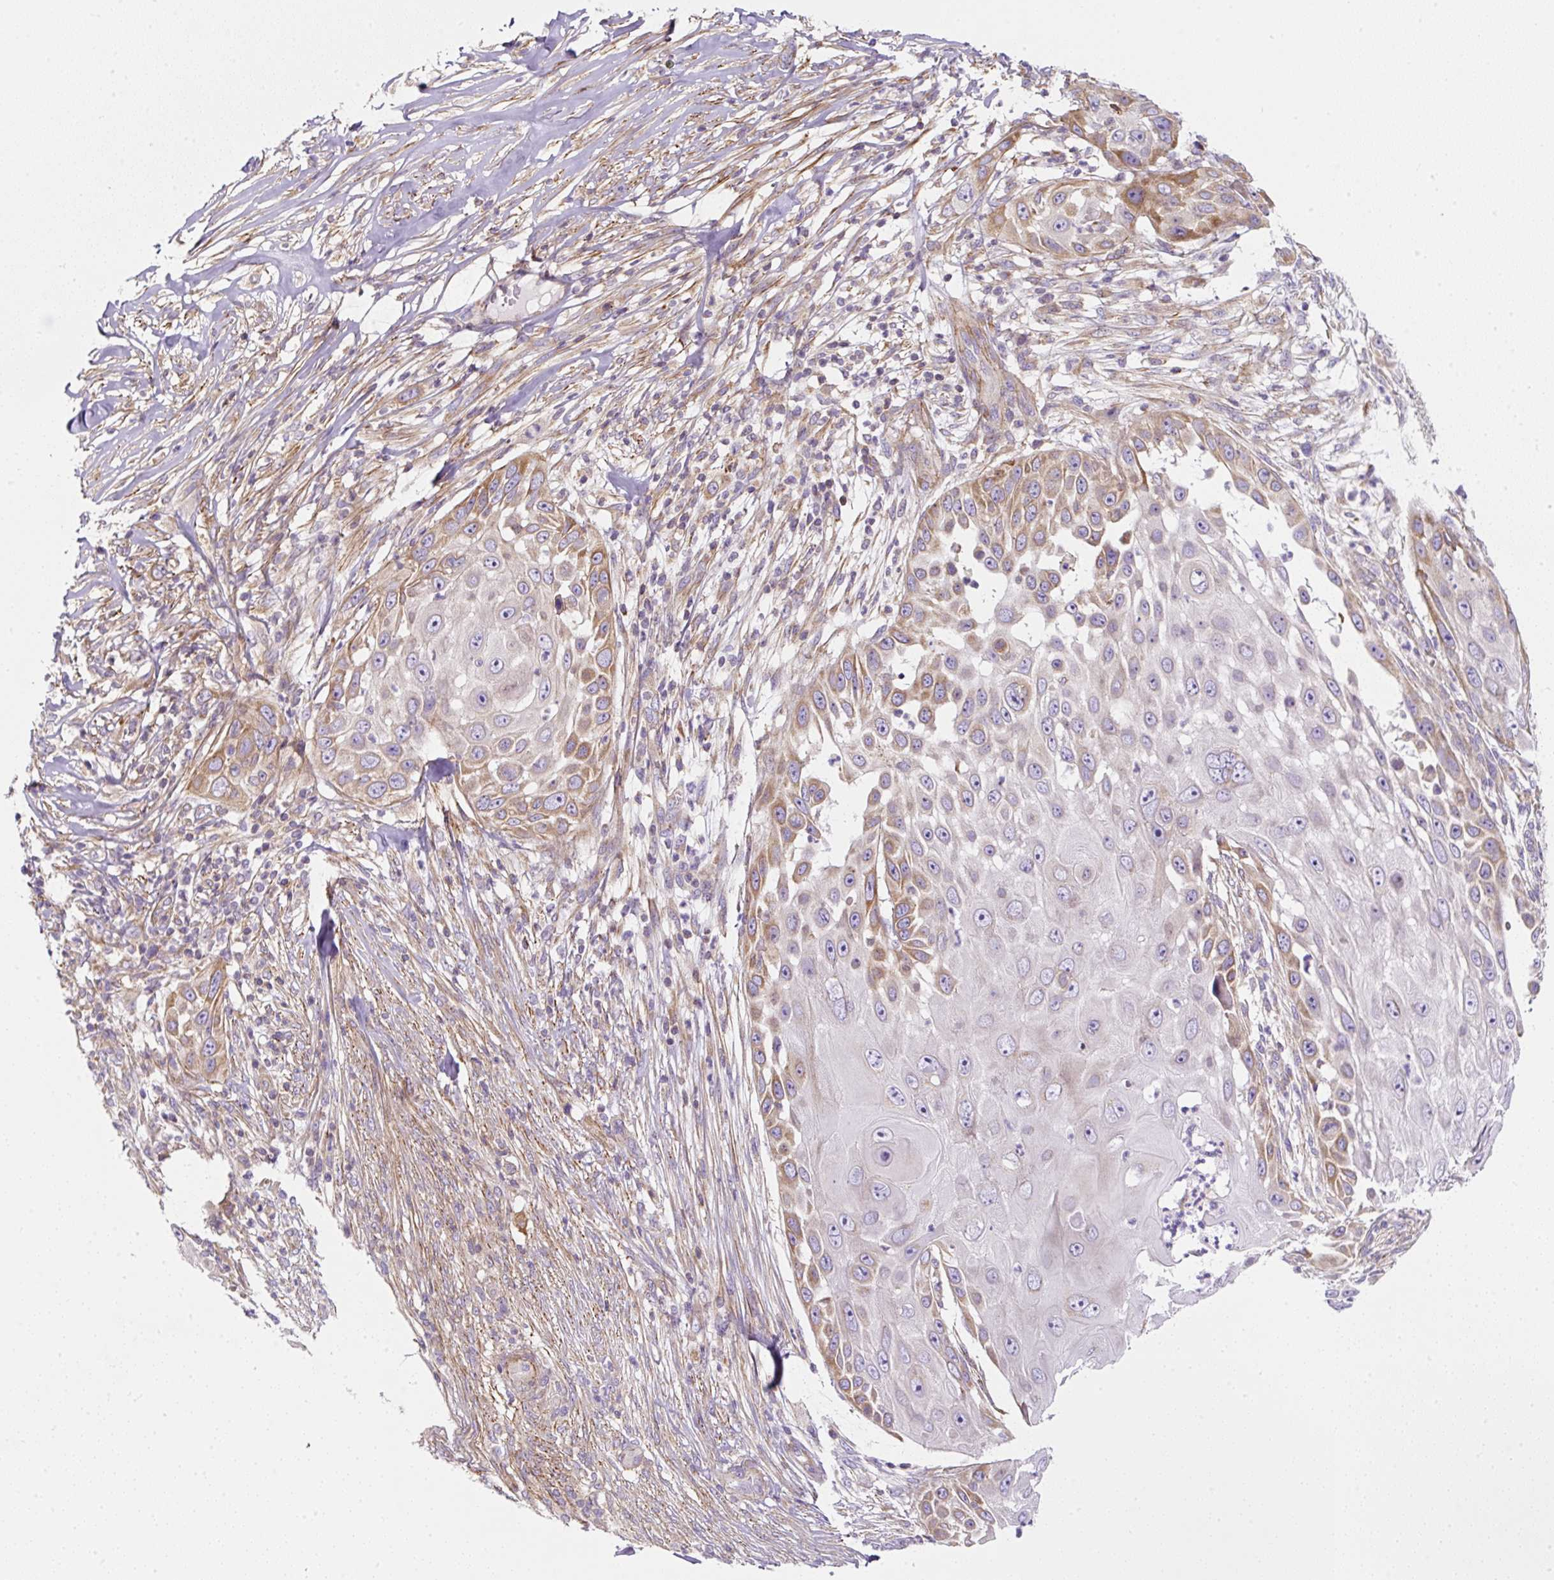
{"staining": {"intensity": "moderate", "quantity": "25%-75%", "location": "cytoplasmic/membranous"}, "tissue": "skin cancer", "cell_type": "Tumor cells", "image_type": "cancer", "snomed": [{"axis": "morphology", "description": "Squamous cell carcinoma, NOS"}, {"axis": "topography", "description": "Skin"}], "caption": "Immunohistochemistry (IHC) staining of skin squamous cell carcinoma, which exhibits medium levels of moderate cytoplasmic/membranous expression in approximately 25%-75% of tumor cells indicating moderate cytoplasmic/membranous protein staining. The staining was performed using DAB (3,3'-diaminobenzidine) (brown) for protein detection and nuclei were counterstained in hematoxylin (blue).", "gene": "ERAP2", "patient": {"sex": "female", "age": 44}}